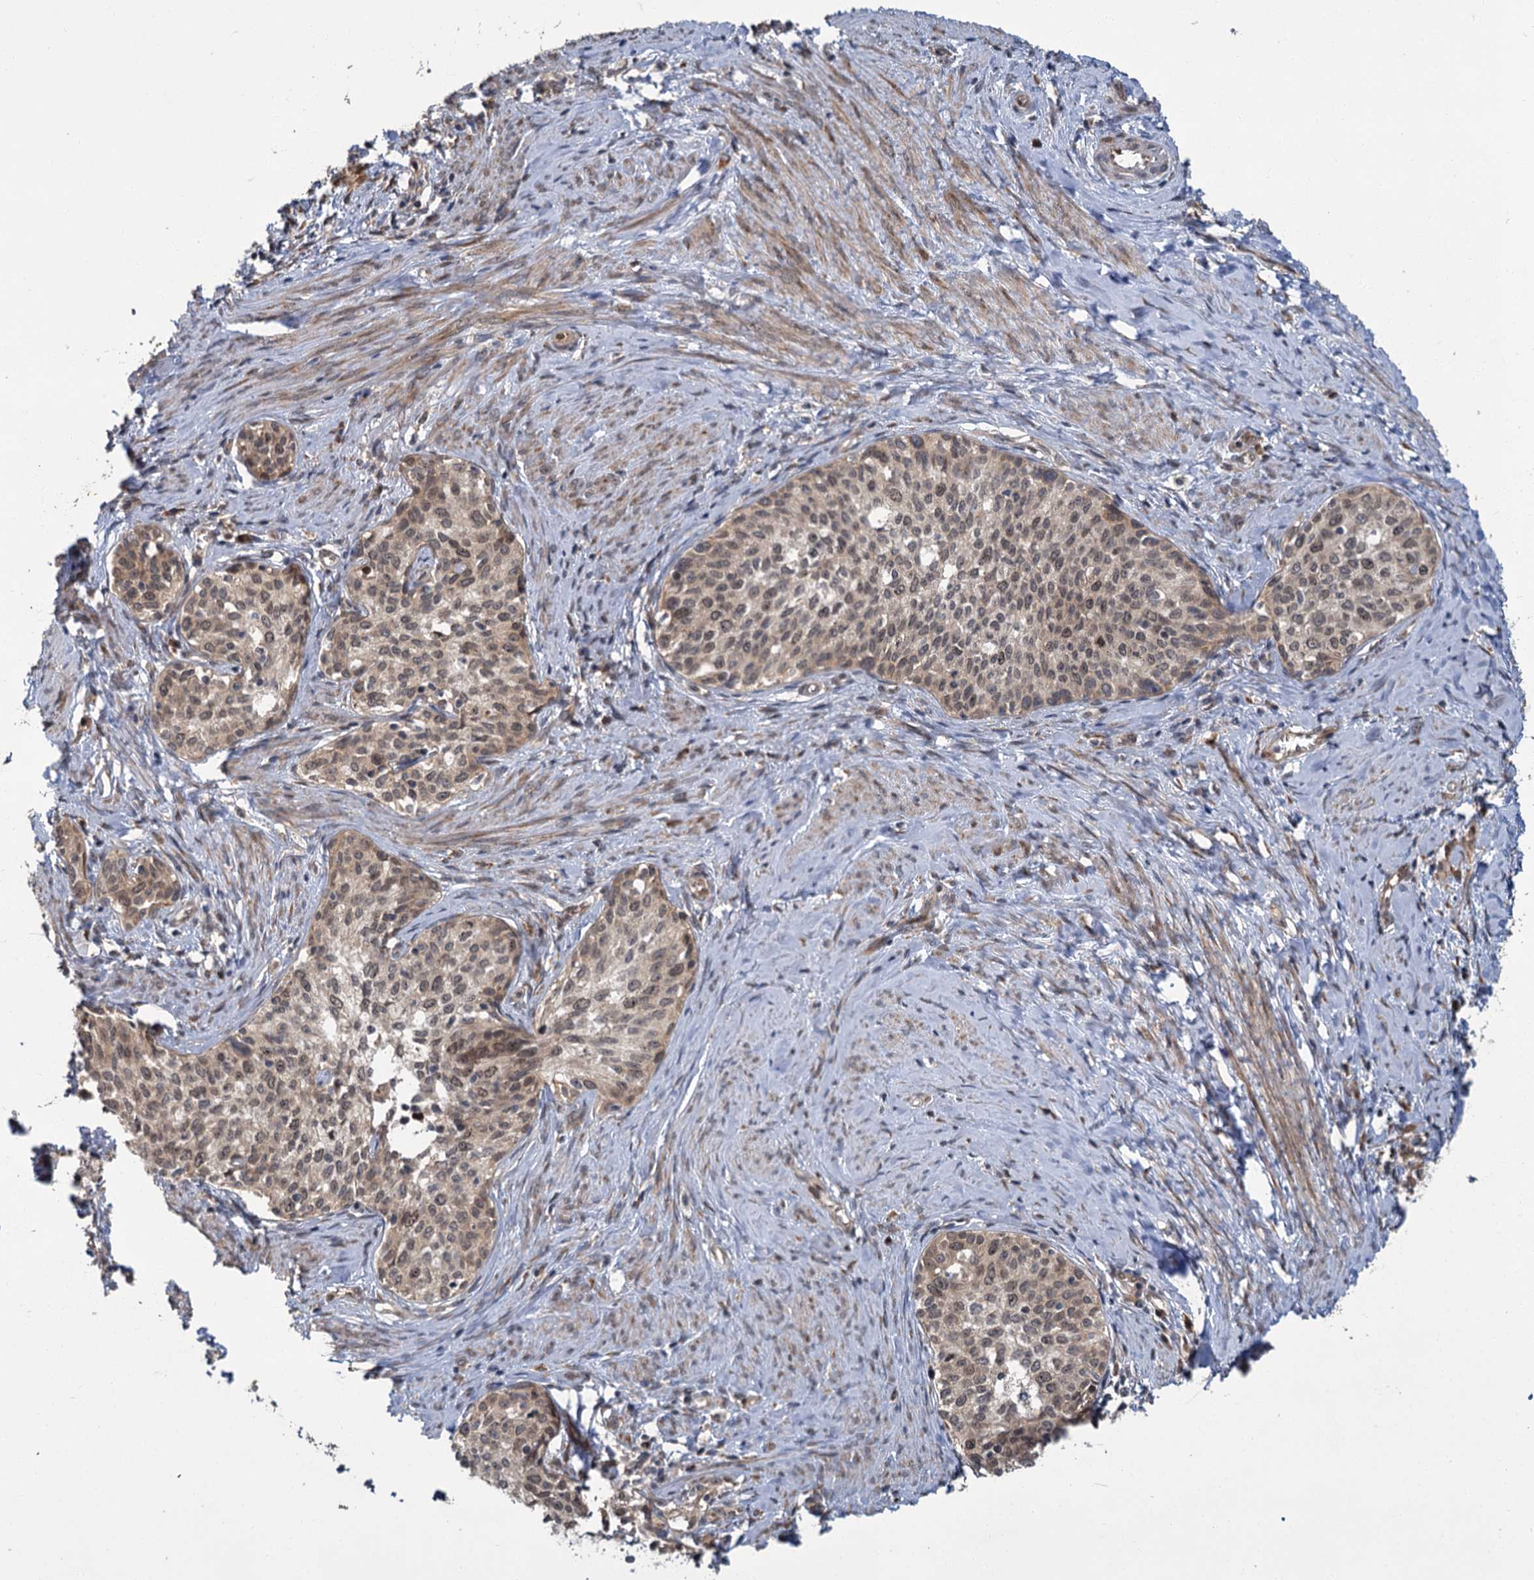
{"staining": {"intensity": "weak", "quantity": ">75%", "location": "cytoplasmic/membranous,nuclear"}, "tissue": "cervical cancer", "cell_type": "Tumor cells", "image_type": "cancer", "snomed": [{"axis": "morphology", "description": "Squamous cell carcinoma, NOS"}, {"axis": "morphology", "description": "Adenocarcinoma, NOS"}, {"axis": "topography", "description": "Cervix"}], "caption": "Immunohistochemical staining of cervical cancer (squamous cell carcinoma) displays low levels of weak cytoplasmic/membranous and nuclear staining in about >75% of tumor cells.", "gene": "APBA2", "patient": {"sex": "female", "age": 52}}